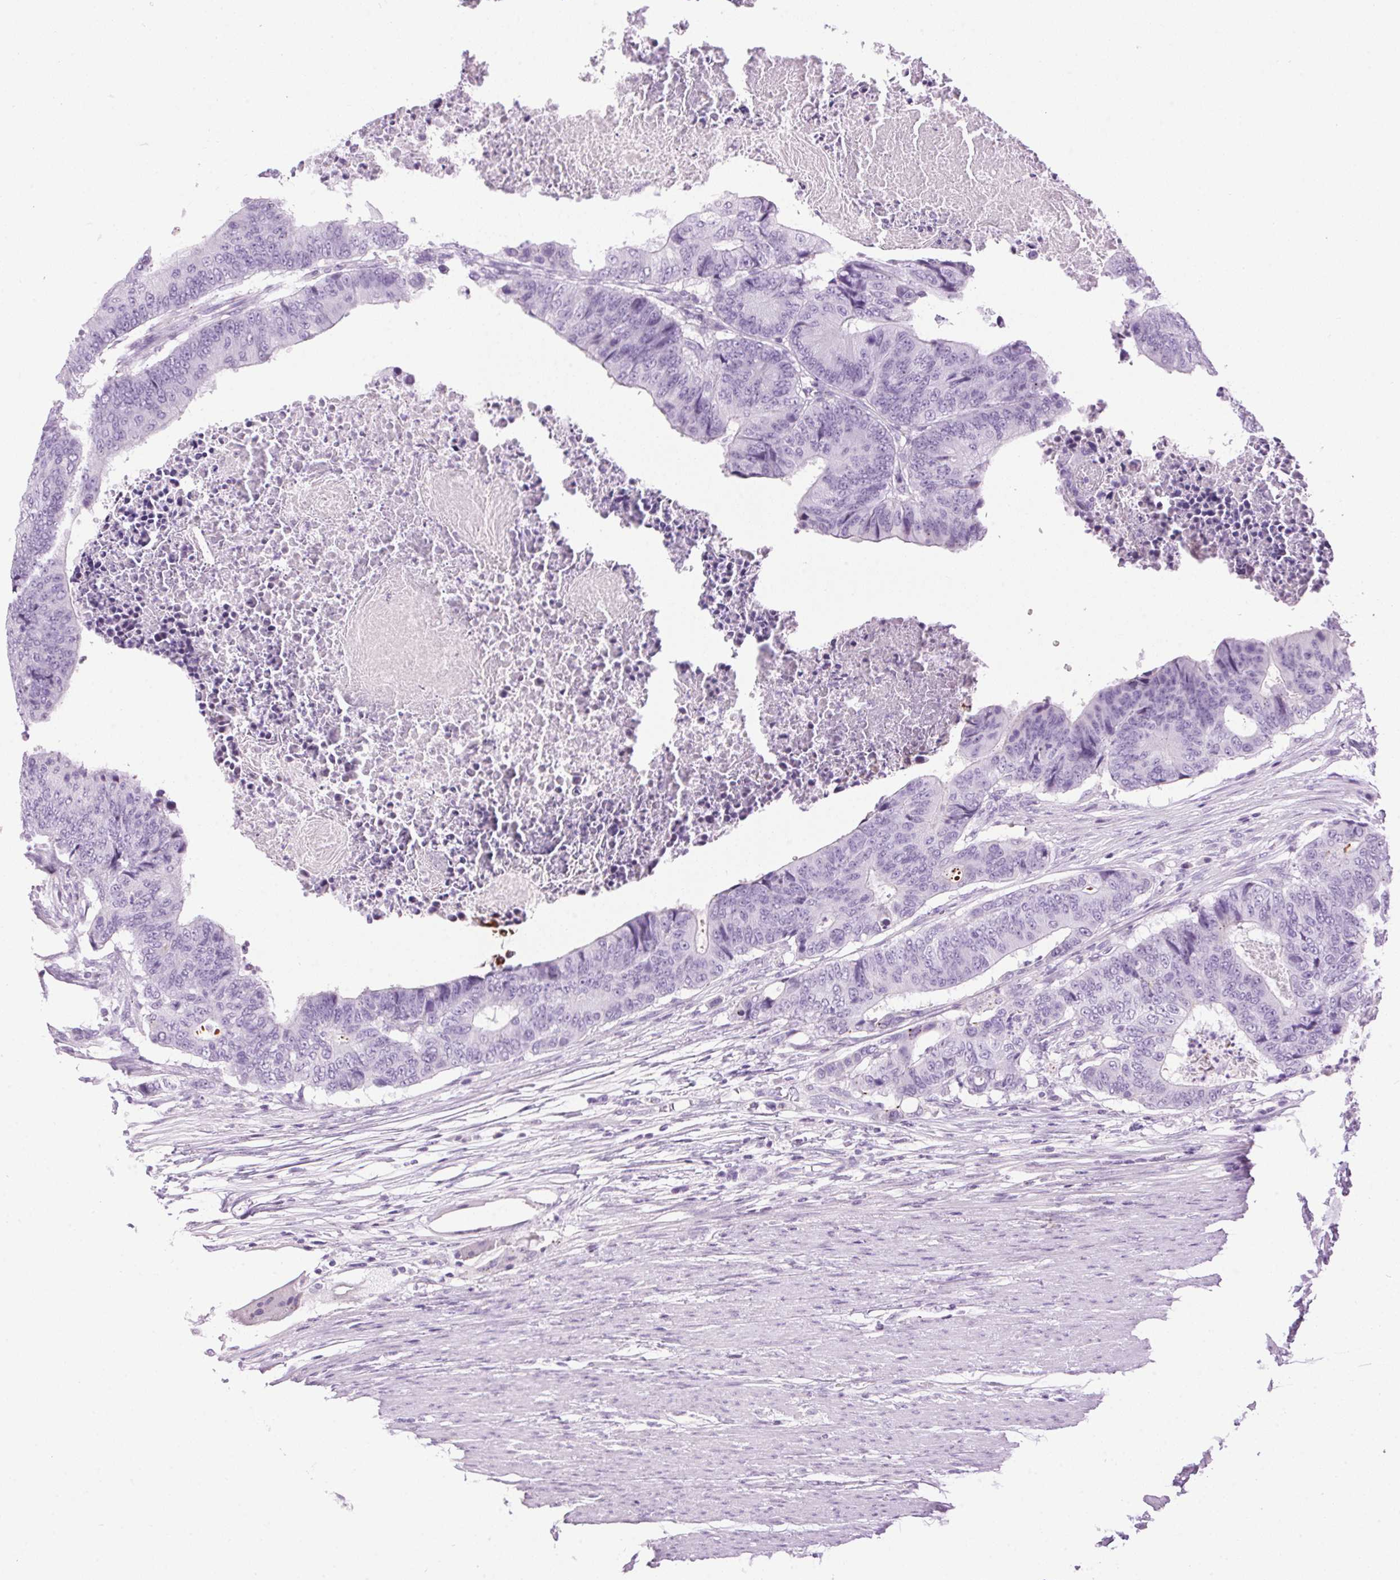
{"staining": {"intensity": "negative", "quantity": "none", "location": "none"}, "tissue": "colorectal cancer", "cell_type": "Tumor cells", "image_type": "cancer", "snomed": [{"axis": "morphology", "description": "Adenocarcinoma, NOS"}, {"axis": "topography", "description": "Colon"}], "caption": "Colorectal cancer was stained to show a protein in brown. There is no significant staining in tumor cells. Nuclei are stained in blue.", "gene": "TMEM88B", "patient": {"sex": "female", "age": 48}}